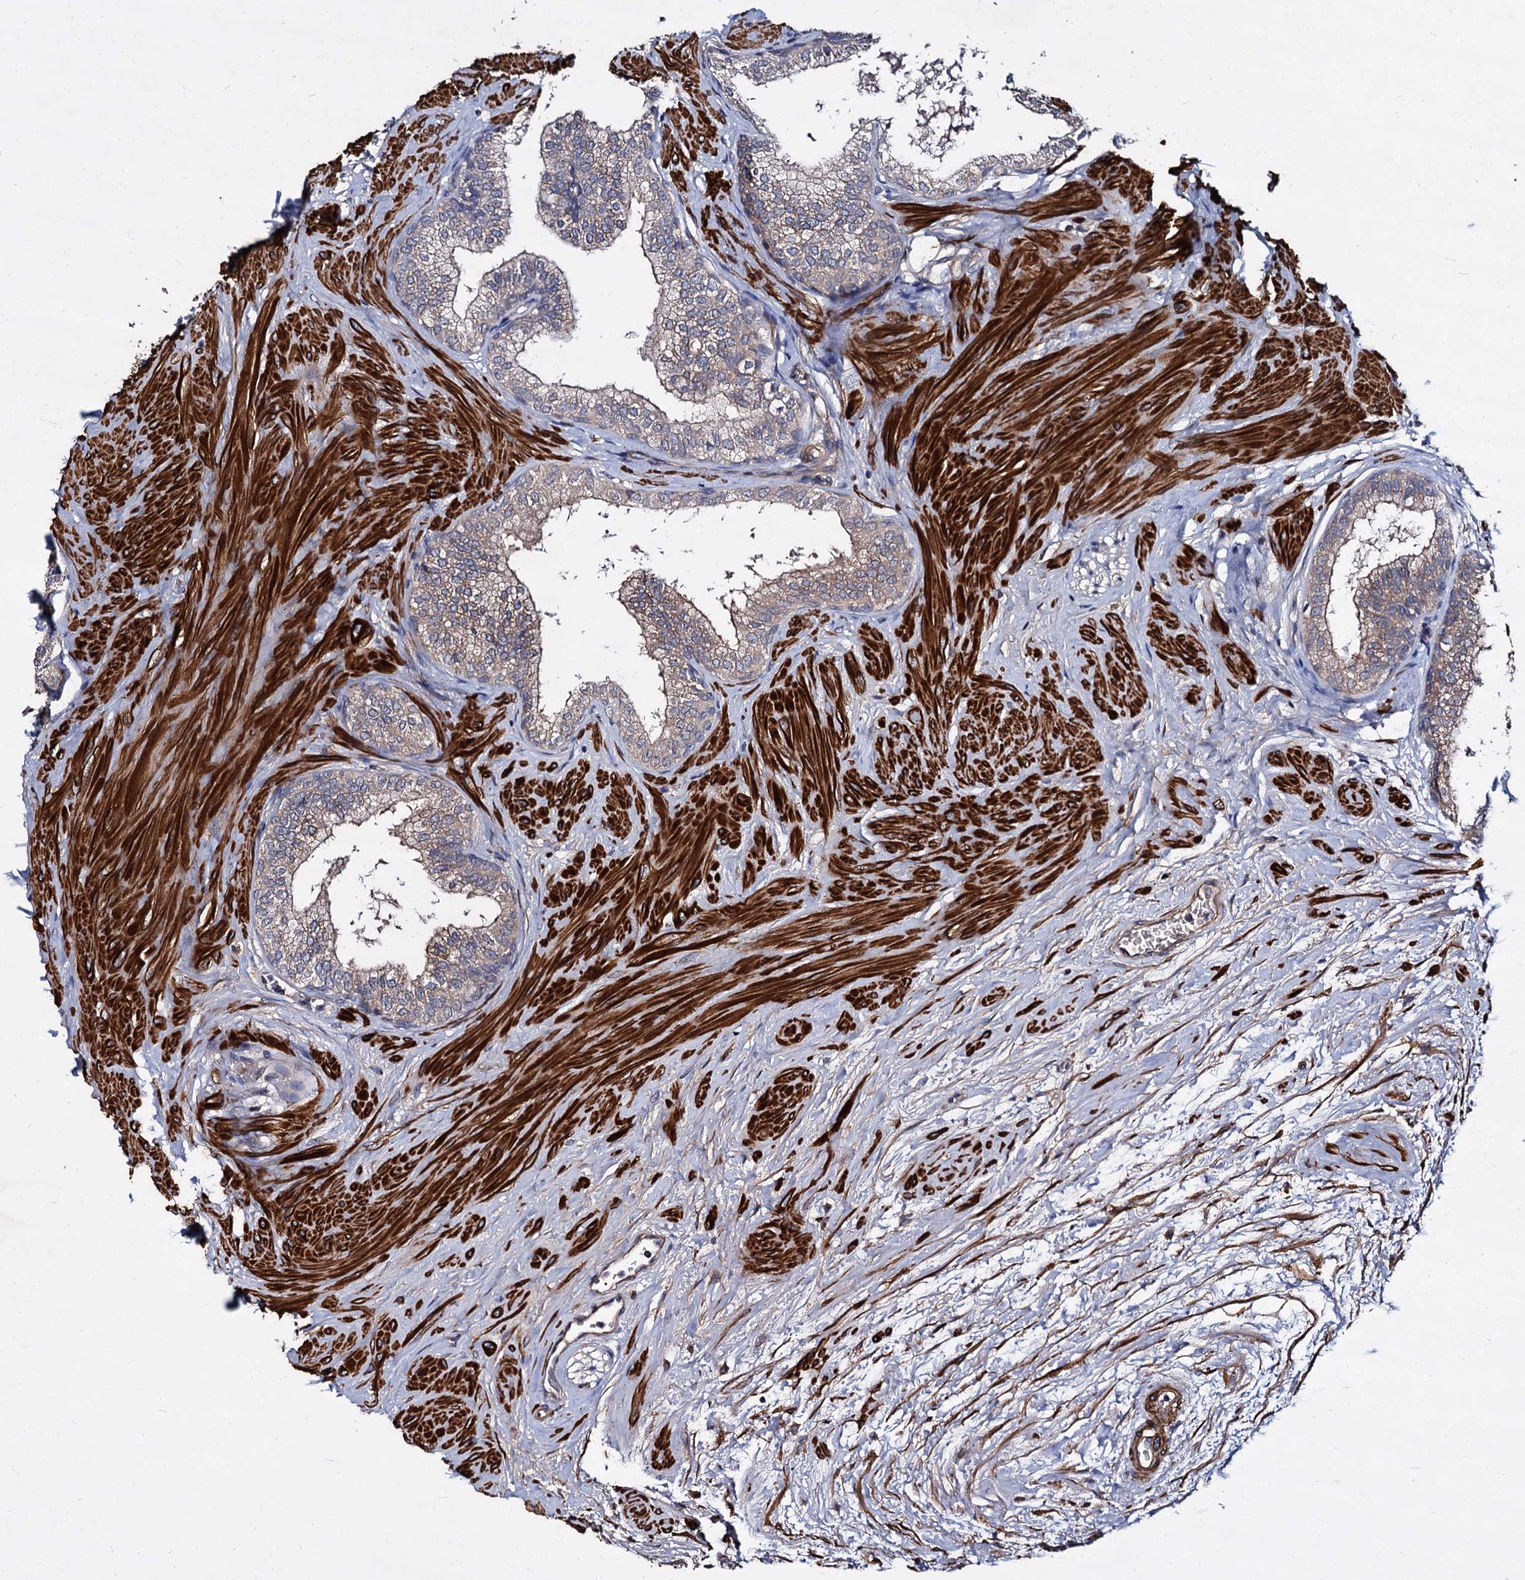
{"staining": {"intensity": "weak", "quantity": "25%-75%", "location": "cytoplasmic/membranous"}, "tissue": "prostate", "cell_type": "Glandular cells", "image_type": "normal", "snomed": [{"axis": "morphology", "description": "Normal tissue, NOS"}, {"axis": "topography", "description": "Prostate"}], "caption": "The histopathology image displays staining of normal prostate, revealing weak cytoplasmic/membranous protein expression (brown color) within glandular cells.", "gene": "ISM2", "patient": {"sex": "male", "age": 60}}